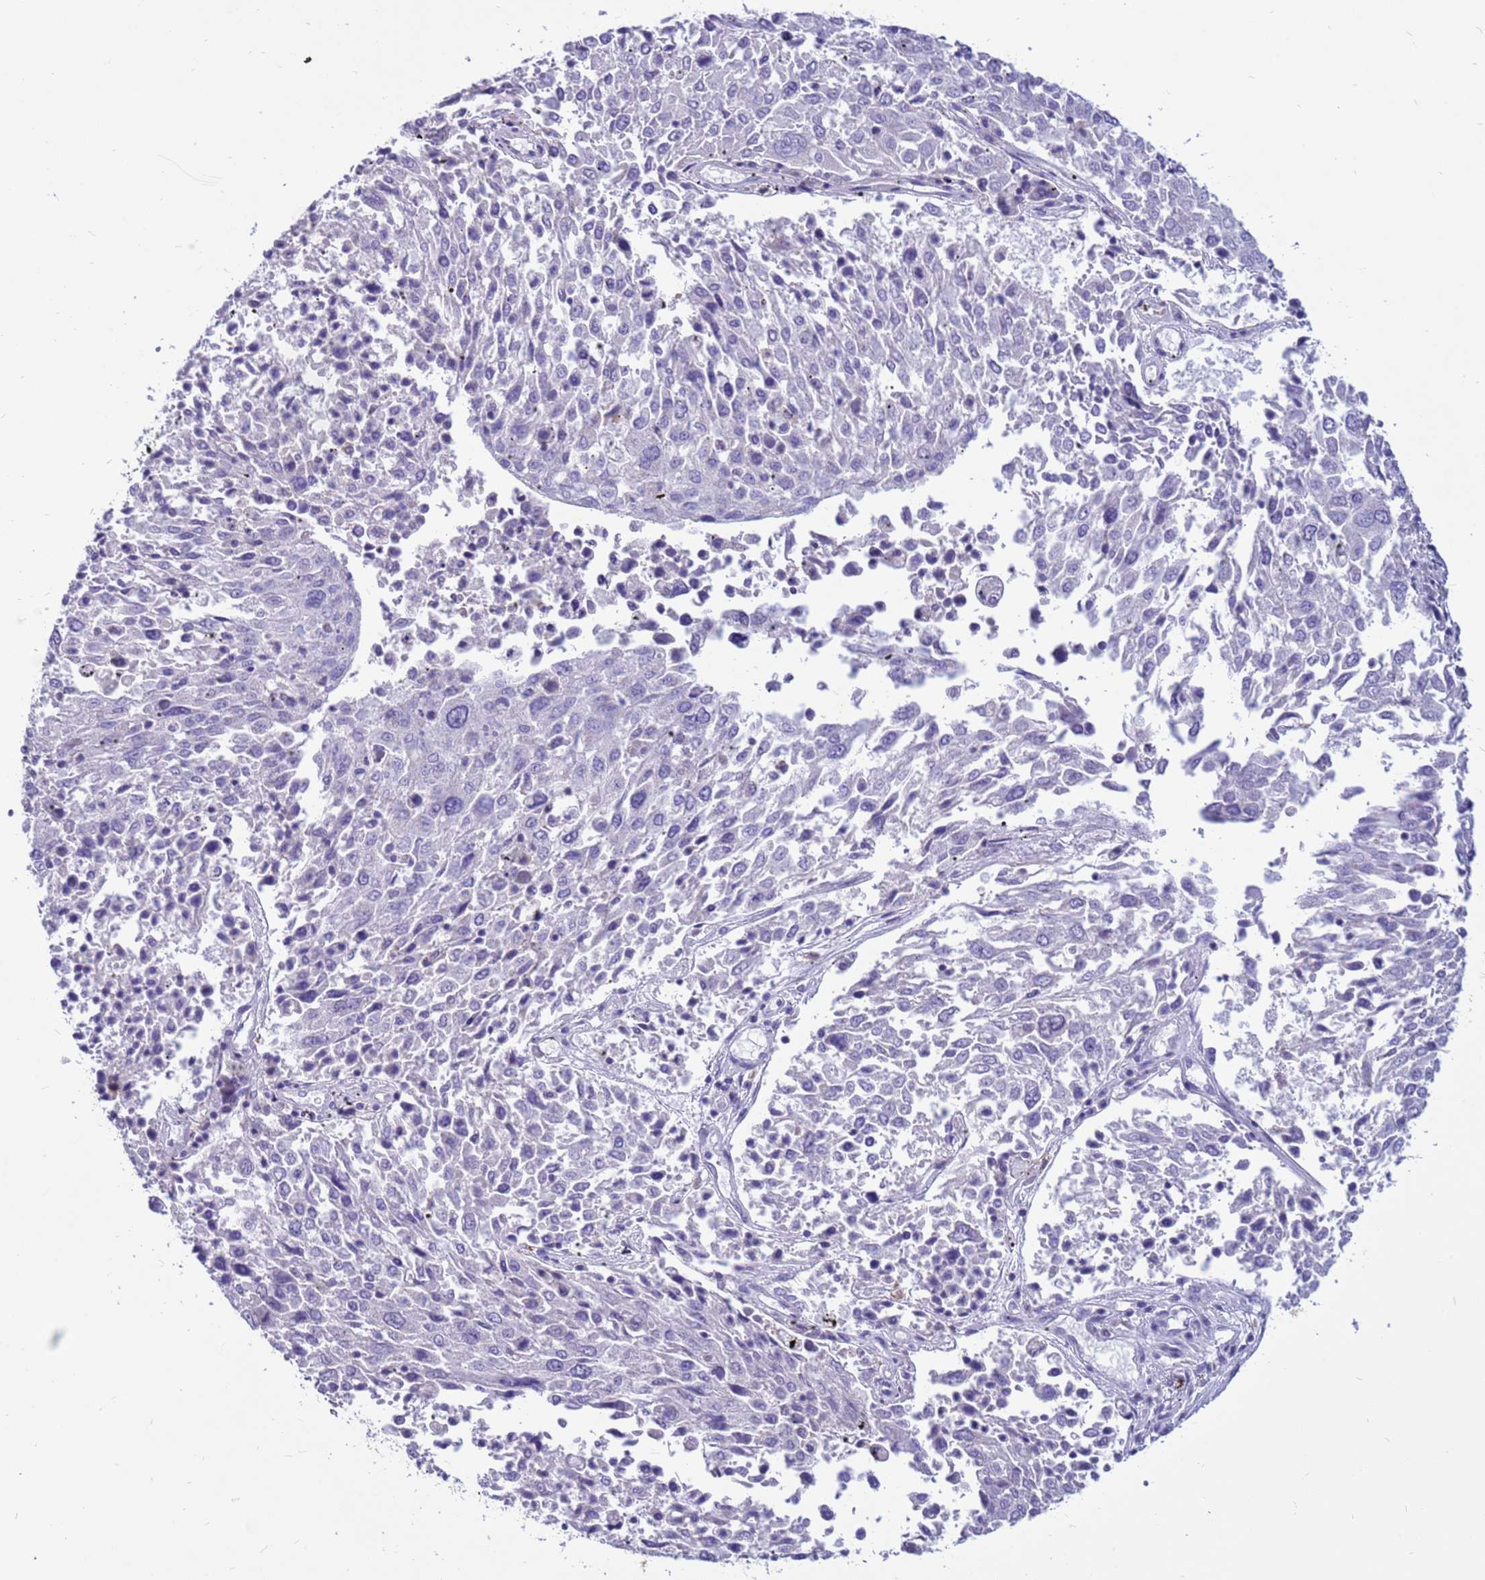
{"staining": {"intensity": "negative", "quantity": "none", "location": "none"}, "tissue": "lung cancer", "cell_type": "Tumor cells", "image_type": "cancer", "snomed": [{"axis": "morphology", "description": "Squamous cell carcinoma, NOS"}, {"axis": "topography", "description": "Lung"}], "caption": "Tumor cells show no significant expression in lung squamous cell carcinoma.", "gene": "PDE10A", "patient": {"sex": "male", "age": 65}}